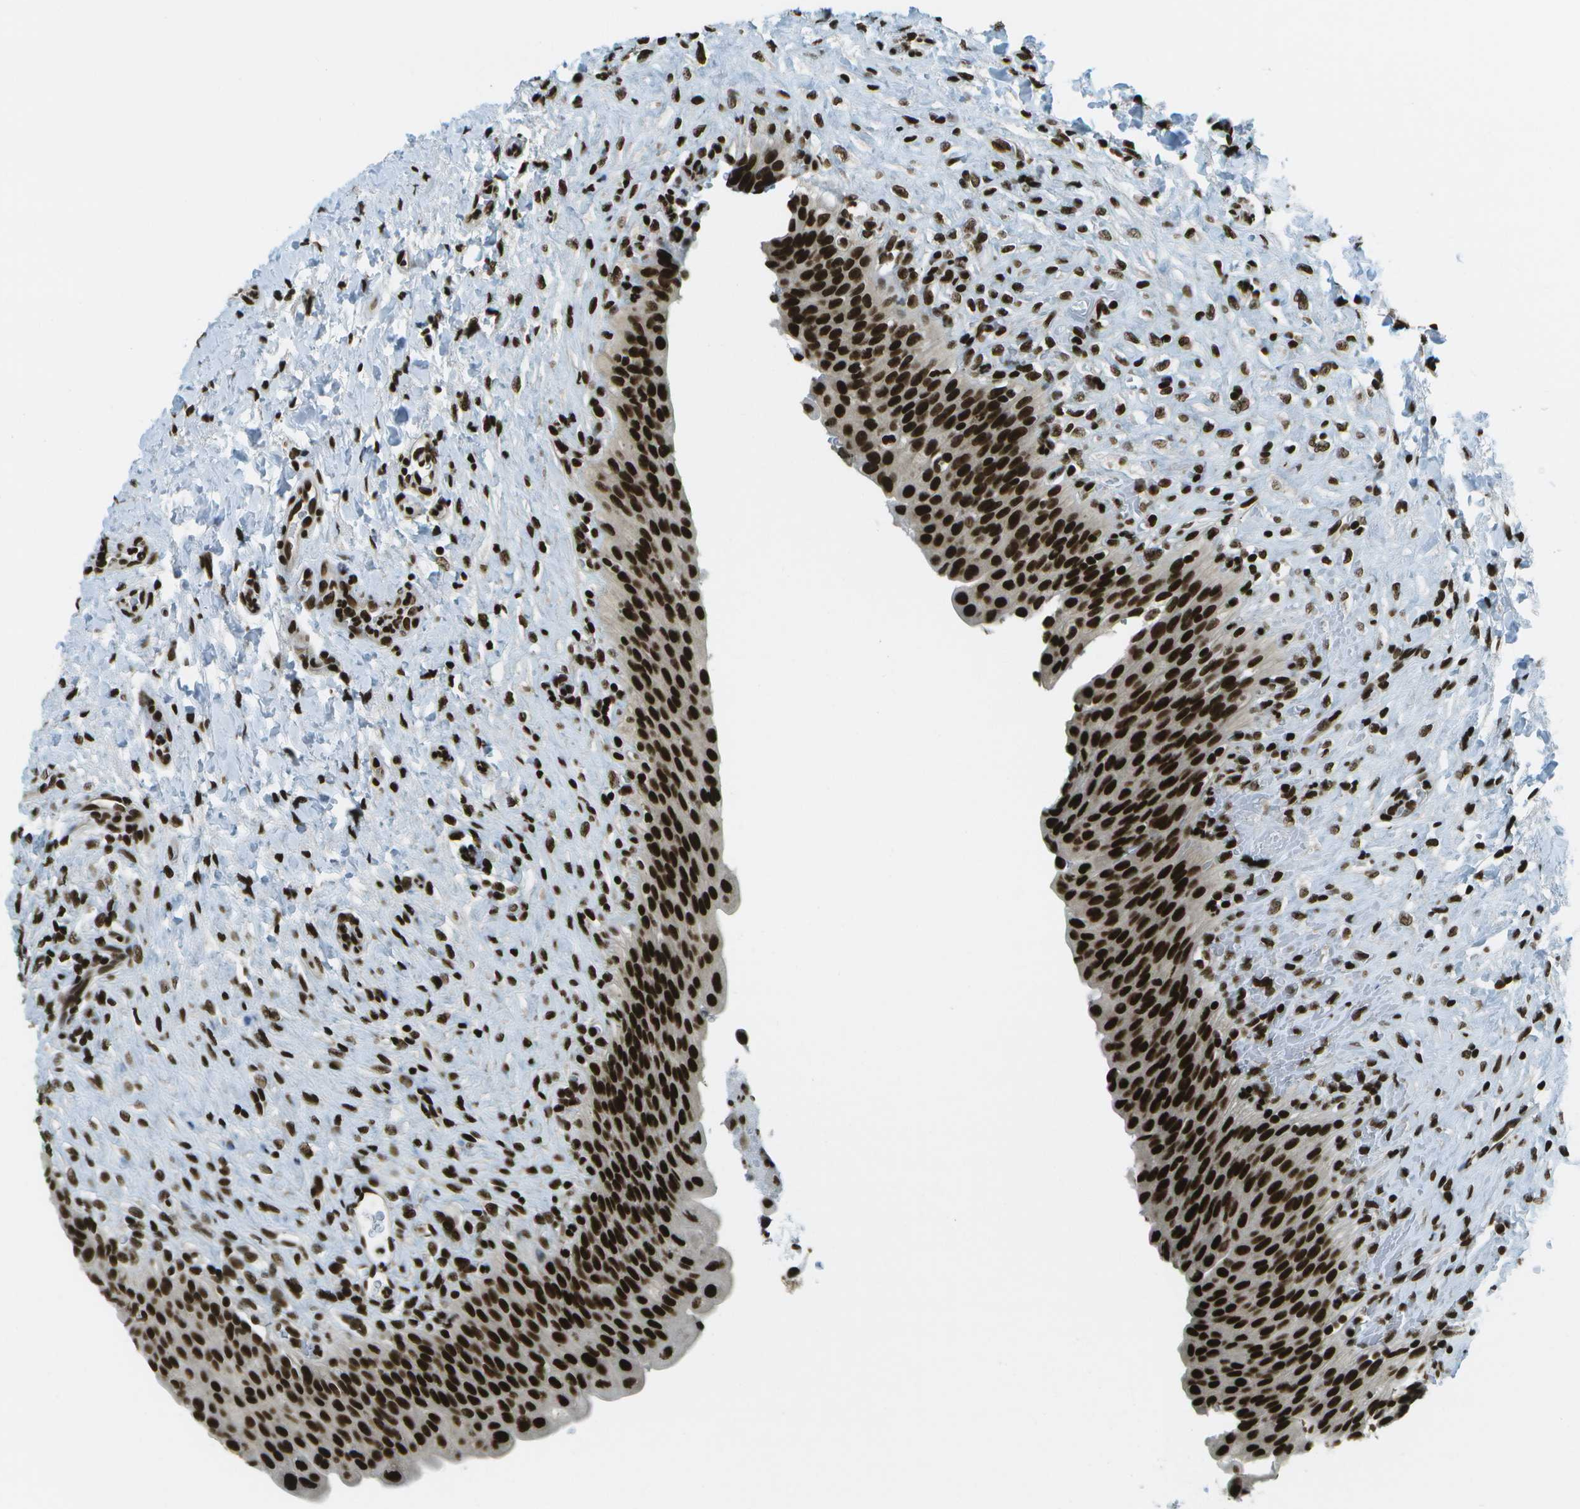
{"staining": {"intensity": "strong", "quantity": ">75%", "location": "nuclear"}, "tissue": "urinary bladder", "cell_type": "Urothelial cells", "image_type": "normal", "snomed": [{"axis": "morphology", "description": "Urothelial carcinoma, High grade"}, {"axis": "topography", "description": "Urinary bladder"}], "caption": "IHC (DAB (3,3'-diaminobenzidine)) staining of normal urinary bladder exhibits strong nuclear protein expression in approximately >75% of urothelial cells.", "gene": "GLYR1", "patient": {"sex": "male", "age": 46}}